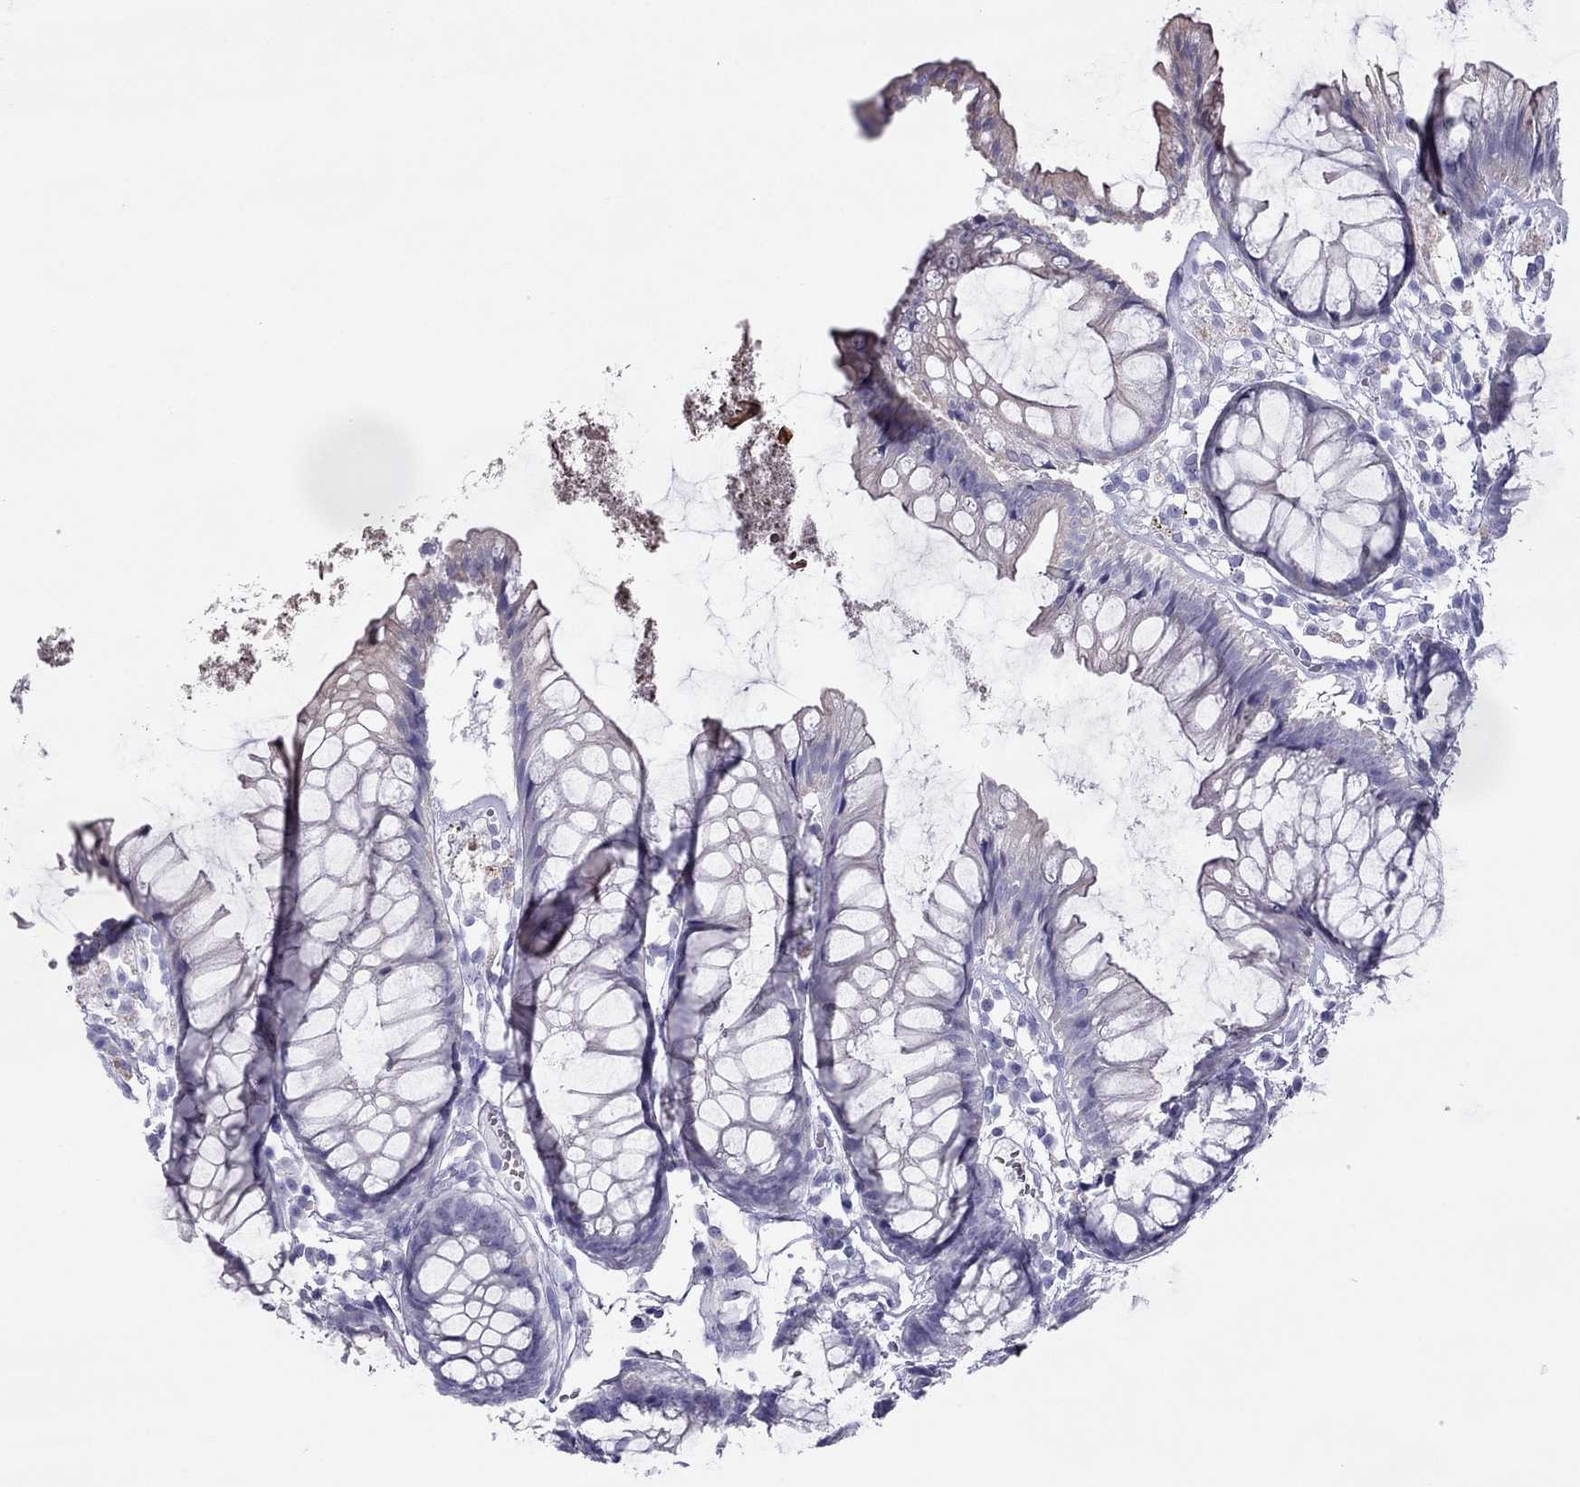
{"staining": {"intensity": "negative", "quantity": "none", "location": "none"}, "tissue": "colon", "cell_type": "Endothelial cells", "image_type": "normal", "snomed": [{"axis": "morphology", "description": "Normal tissue, NOS"}, {"axis": "morphology", "description": "Adenocarcinoma, NOS"}, {"axis": "topography", "description": "Colon"}], "caption": "IHC histopathology image of unremarkable colon: colon stained with DAB reveals no significant protein expression in endothelial cells.", "gene": "MAEL", "patient": {"sex": "male", "age": 65}}